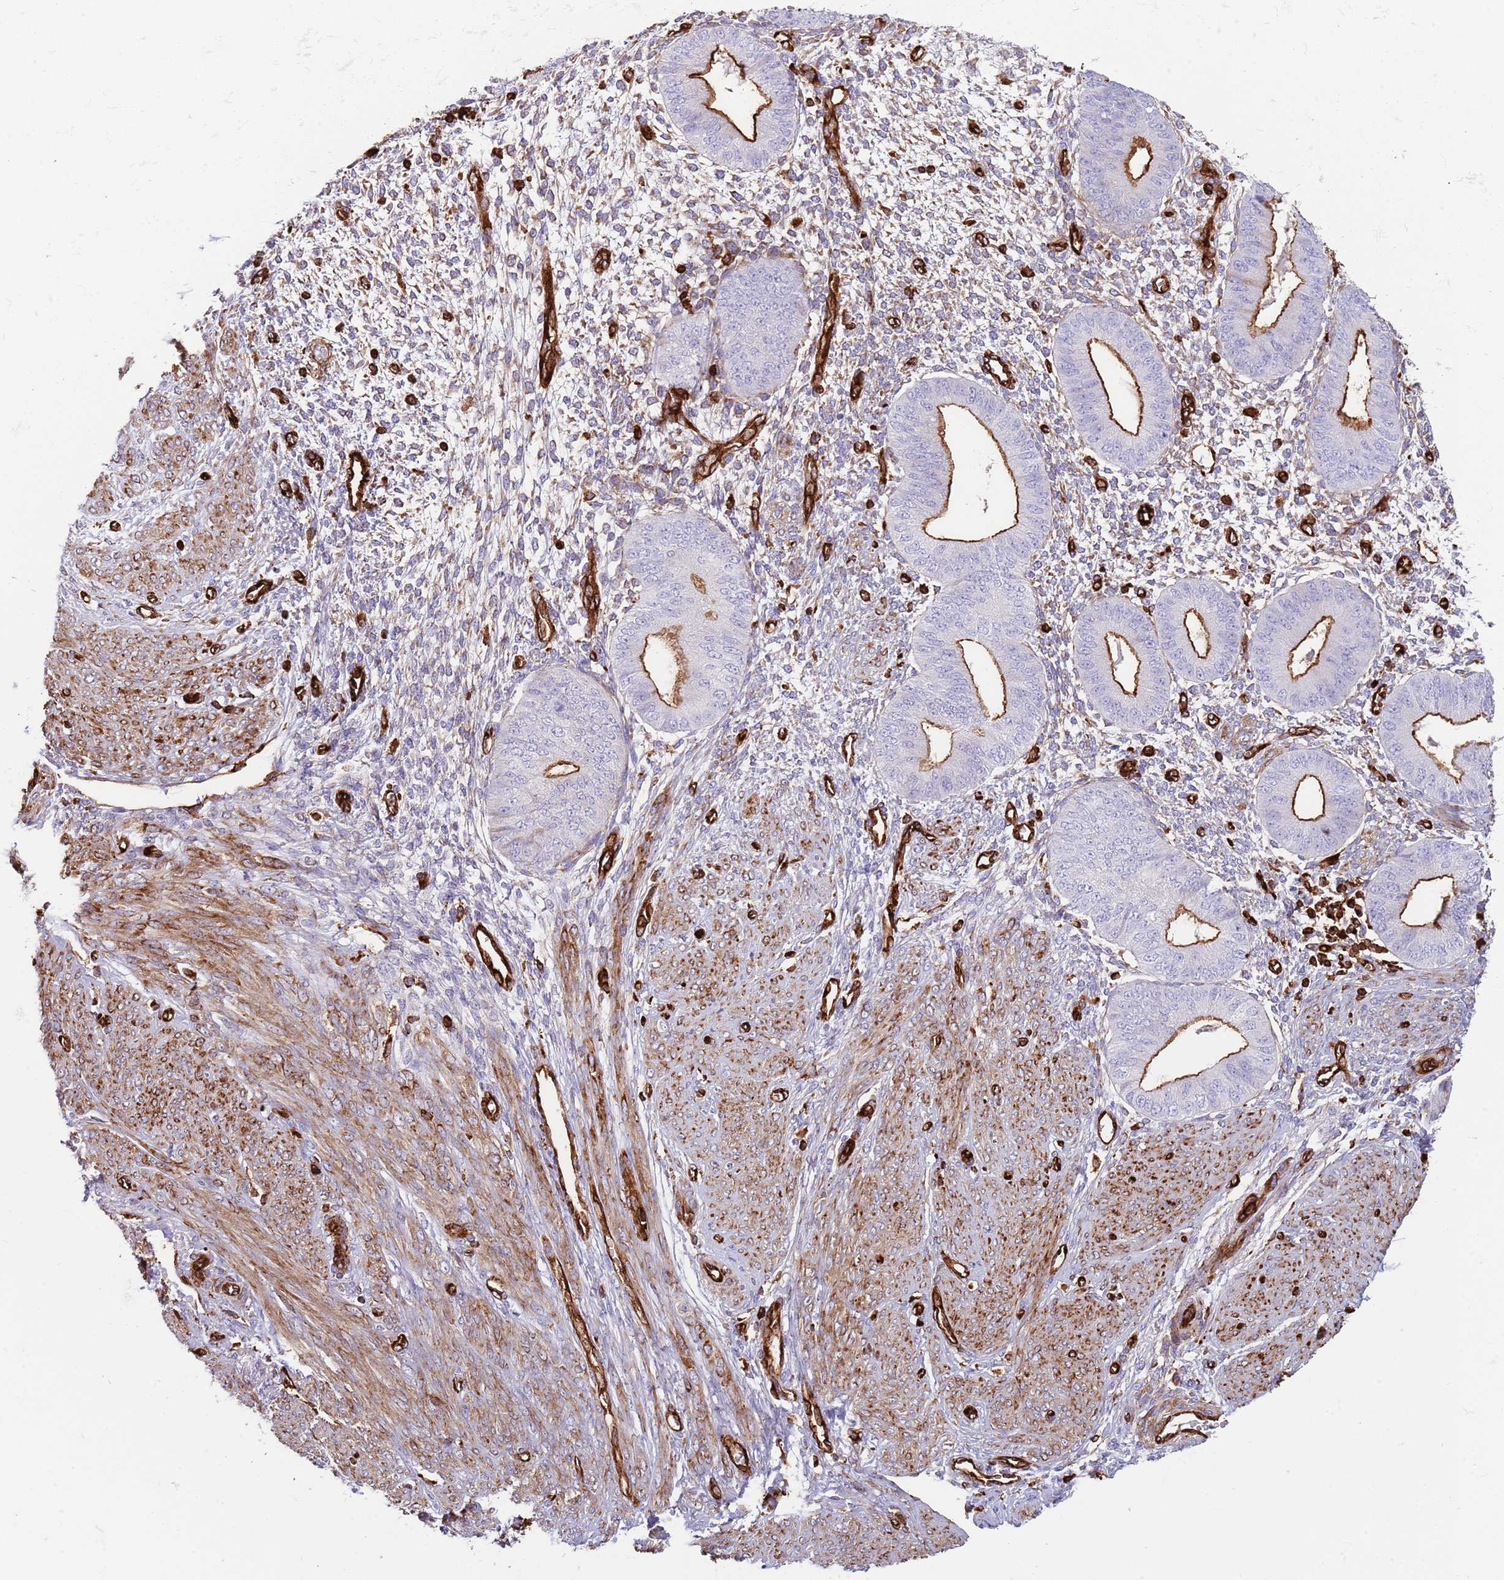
{"staining": {"intensity": "strong", "quantity": "<25%", "location": "cytoplasmic/membranous"}, "tissue": "endometrium", "cell_type": "Cells in endometrial stroma", "image_type": "normal", "snomed": [{"axis": "morphology", "description": "Normal tissue, NOS"}, {"axis": "topography", "description": "Endometrium"}], "caption": "Unremarkable endometrium displays strong cytoplasmic/membranous staining in approximately <25% of cells in endometrial stroma, visualized by immunohistochemistry. (DAB IHC with brightfield microscopy, high magnification).", "gene": "KBTBD6", "patient": {"sex": "female", "age": 49}}